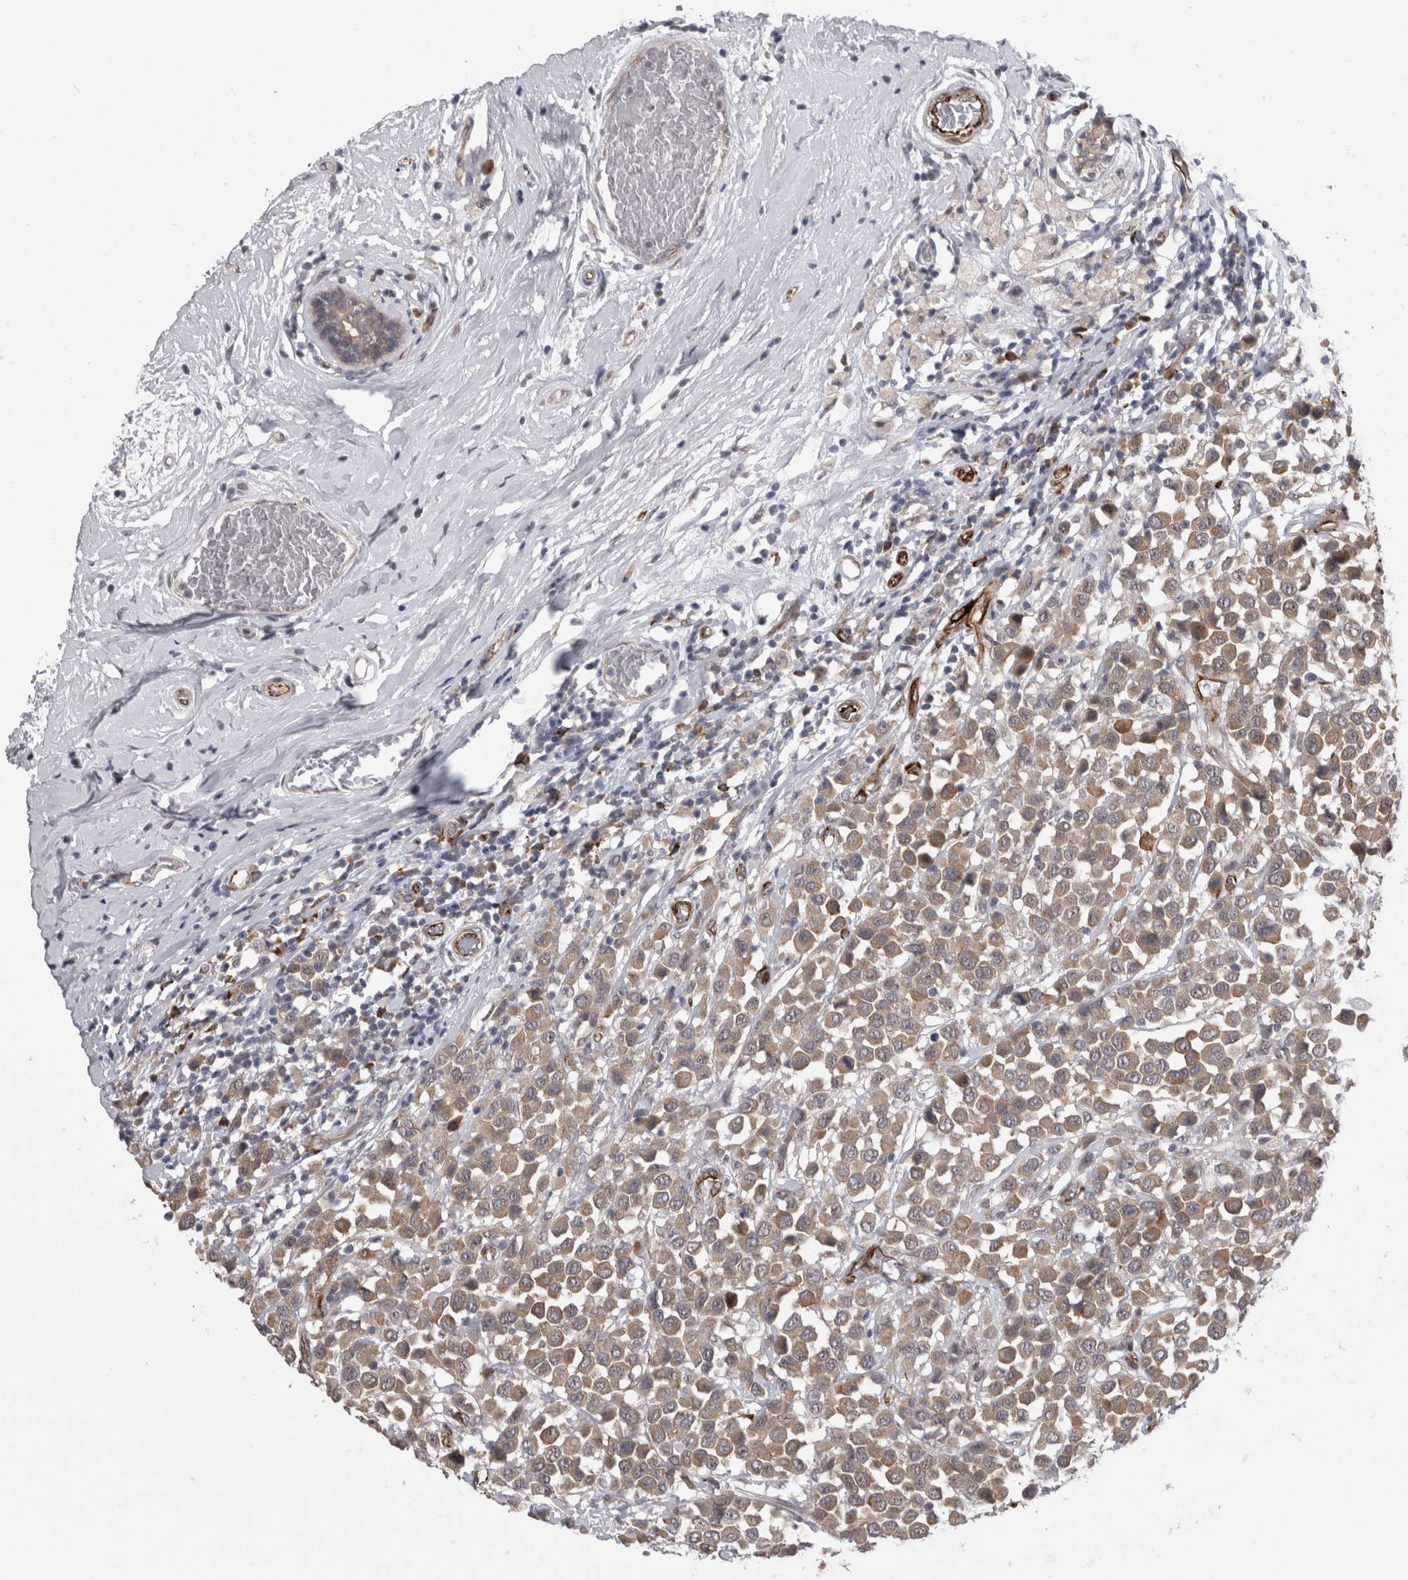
{"staining": {"intensity": "moderate", "quantity": "25%-75%", "location": "cytoplasmic/membranous"}, "tissue": "breast cancer", "cell_type": "Tumor cells", "image_type": "cancer", "snomed": [{"axis": "morphology", "description": "Duct carcinoma"}, {"axis": "topography", "description": "Breast"}], "caption": "Moderate cytoplasmic/membranous positivity for a protein is appreciated in approximately 25%-75% of tumor cells of breast intraductal carcinoma using immunohistochemistry (IHC).", "gene": "FAM83H", "patient": {"sex": "female", "age": 61}}